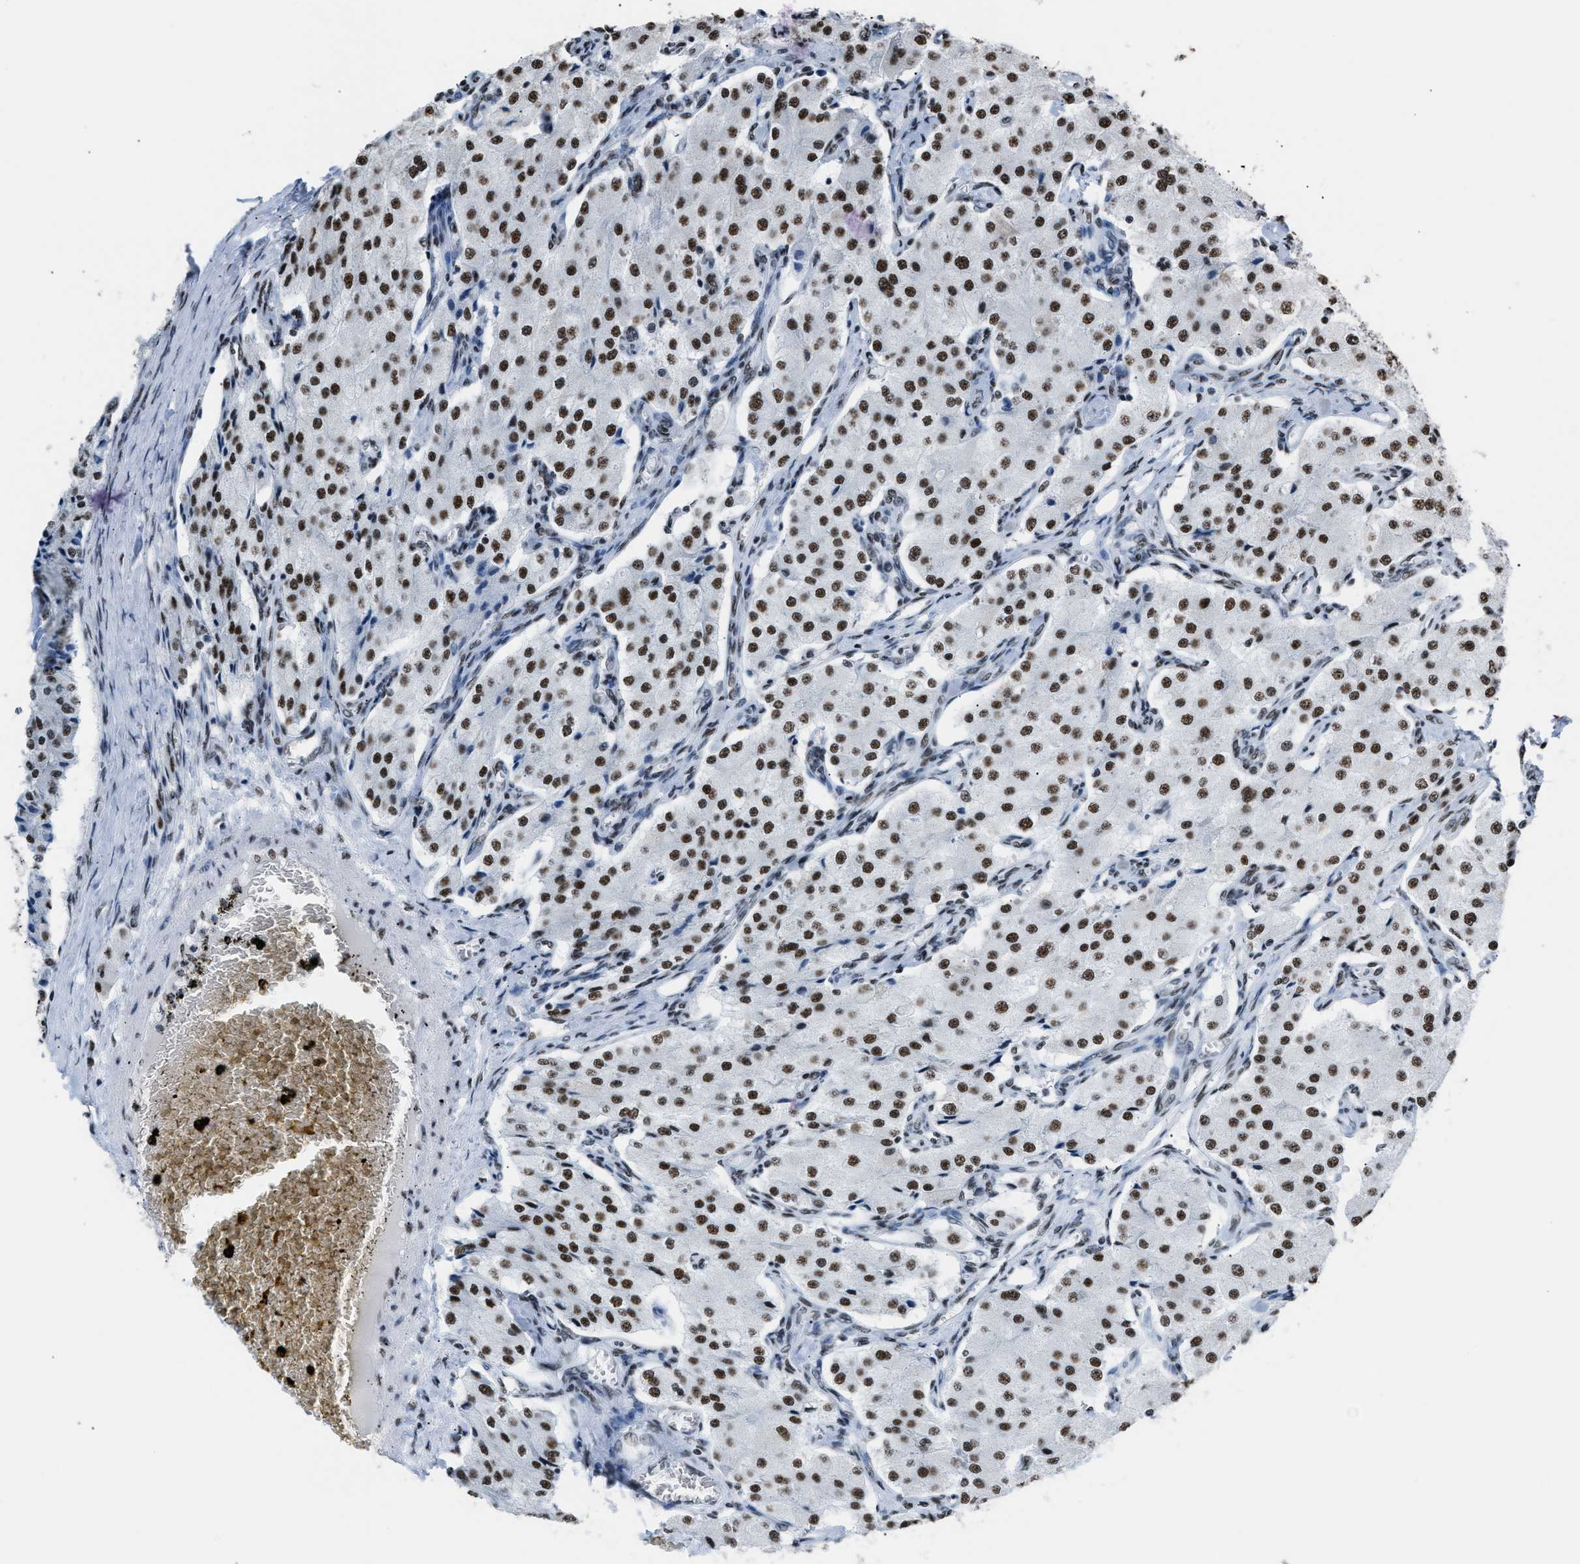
{"staining": {"intensity": "moderate", "quantity": ">75%", "location": "nuclear"}, "tissue": "carcinoid", "cell_type": "Tumor cells", "image_type": "cancer", "snomed": [{"axis": "morphology", "description": "Carcinoid, malignant, NOS"}, {"axis": "topography", "description": "Colon"}], "caption": "Tumor cells demonstrate medium levels of moderate nuclear expression in approximately >75% of cells in human carcinoid (malignant). (DAB IHC with brightfield microscopy, high magnification).", "gene": "CCAR2", "patient": {"sex": "female", "age": 52}}